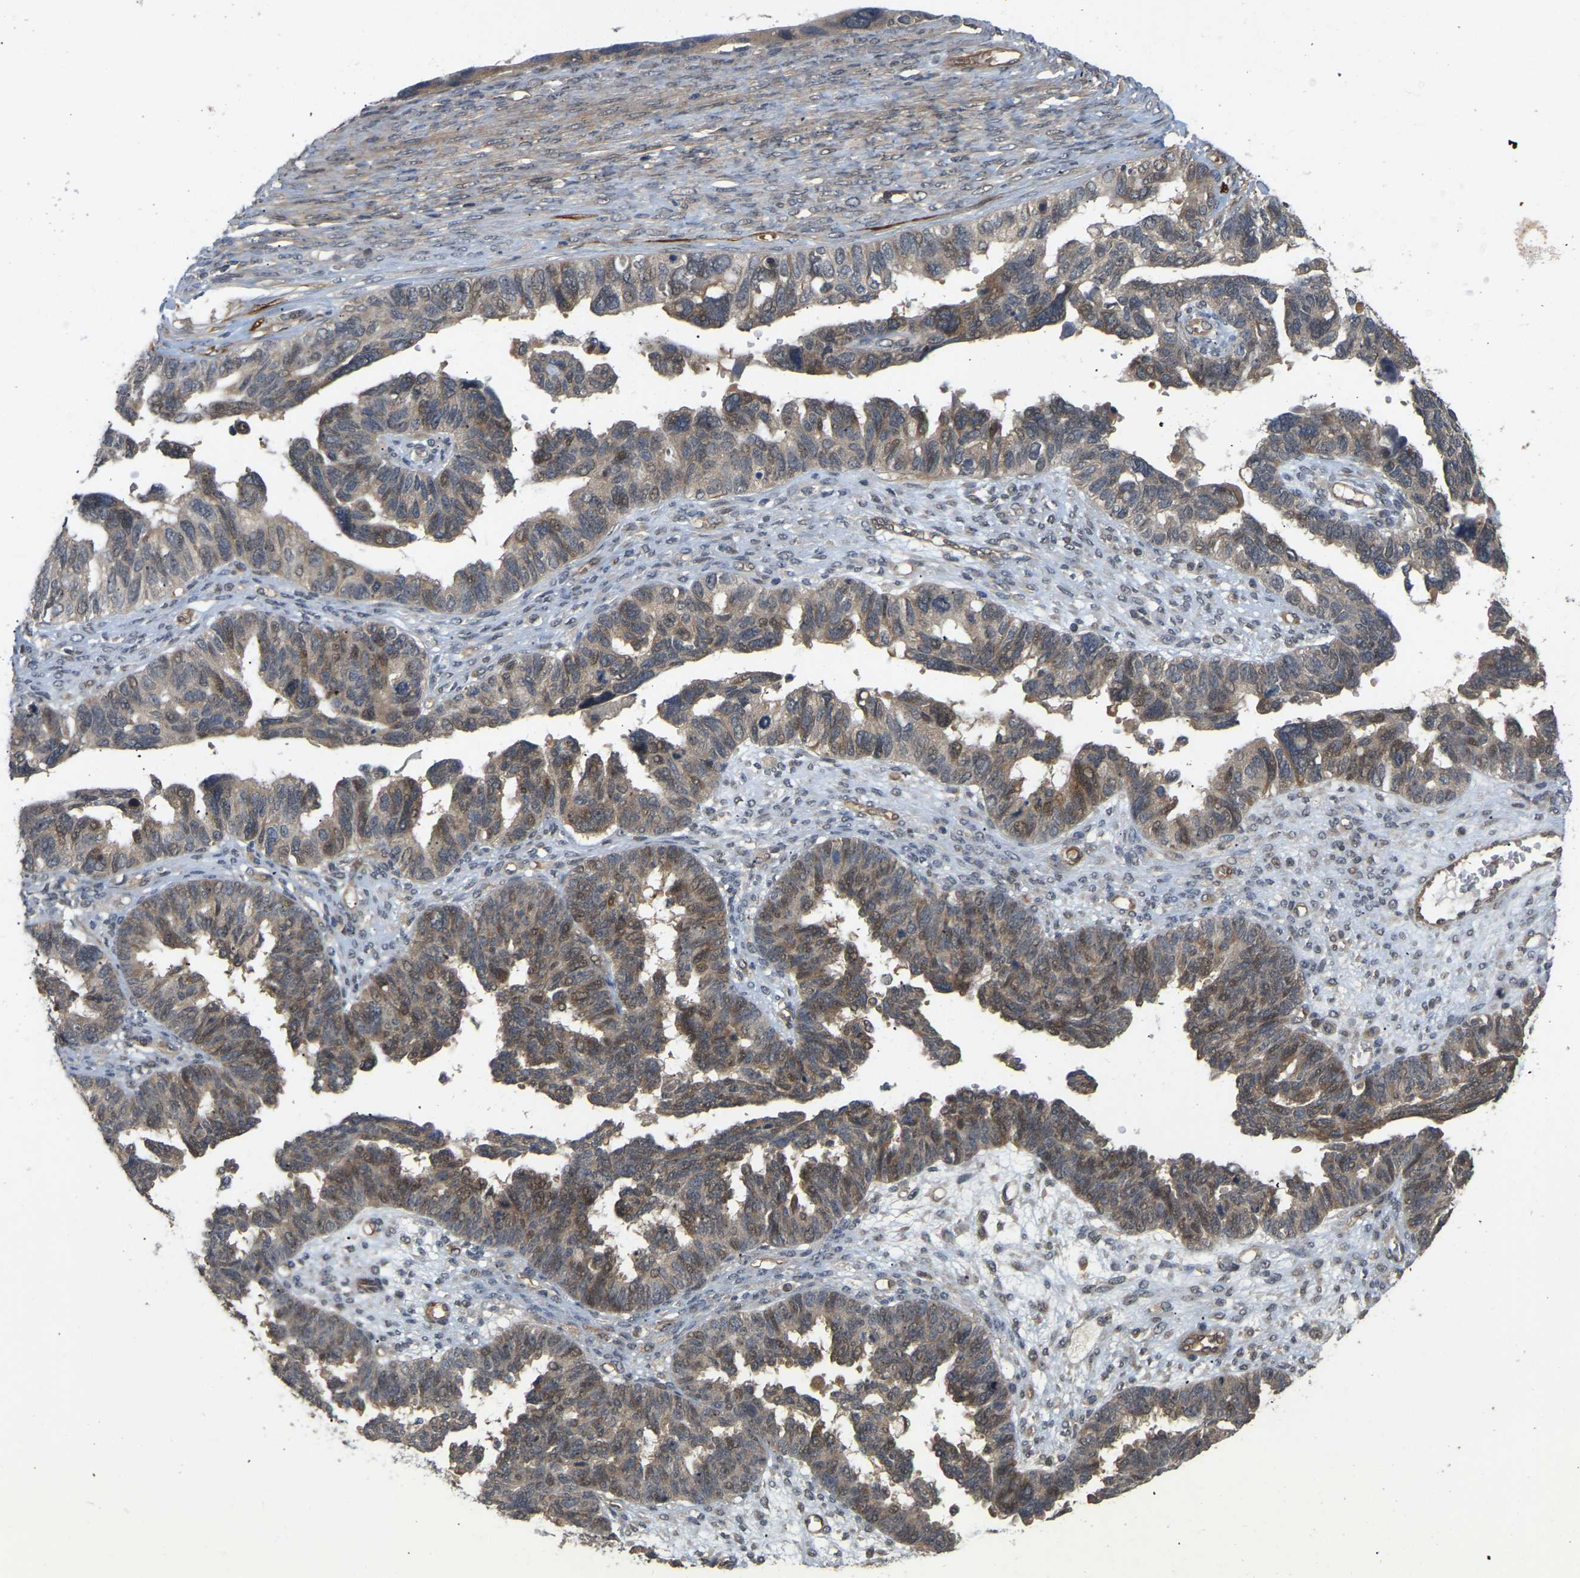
{"staining": {"intensity": "weak", "quantity": ">75%", "location": "cytoplasmic/membranous,nuclear"}, "tissue": "ovarian cancer", "cell_type": "Tumor cells", "image_type": "cancer", "snomed": [{"axis": "morphology", "description": "Cystadenocarcinoma, serous, NOS"}, {"axis": "topography", "description": "Ovary"}], "caption": "Brown immunohistochemical staining in ovarian serous cystadenocarcinoma displays weak cytoplasmic/membranous and nuclear expression in about >75% of tumor cells.", "gene": "LIMK2", "patient": {"sex": "female", "age": 79}}